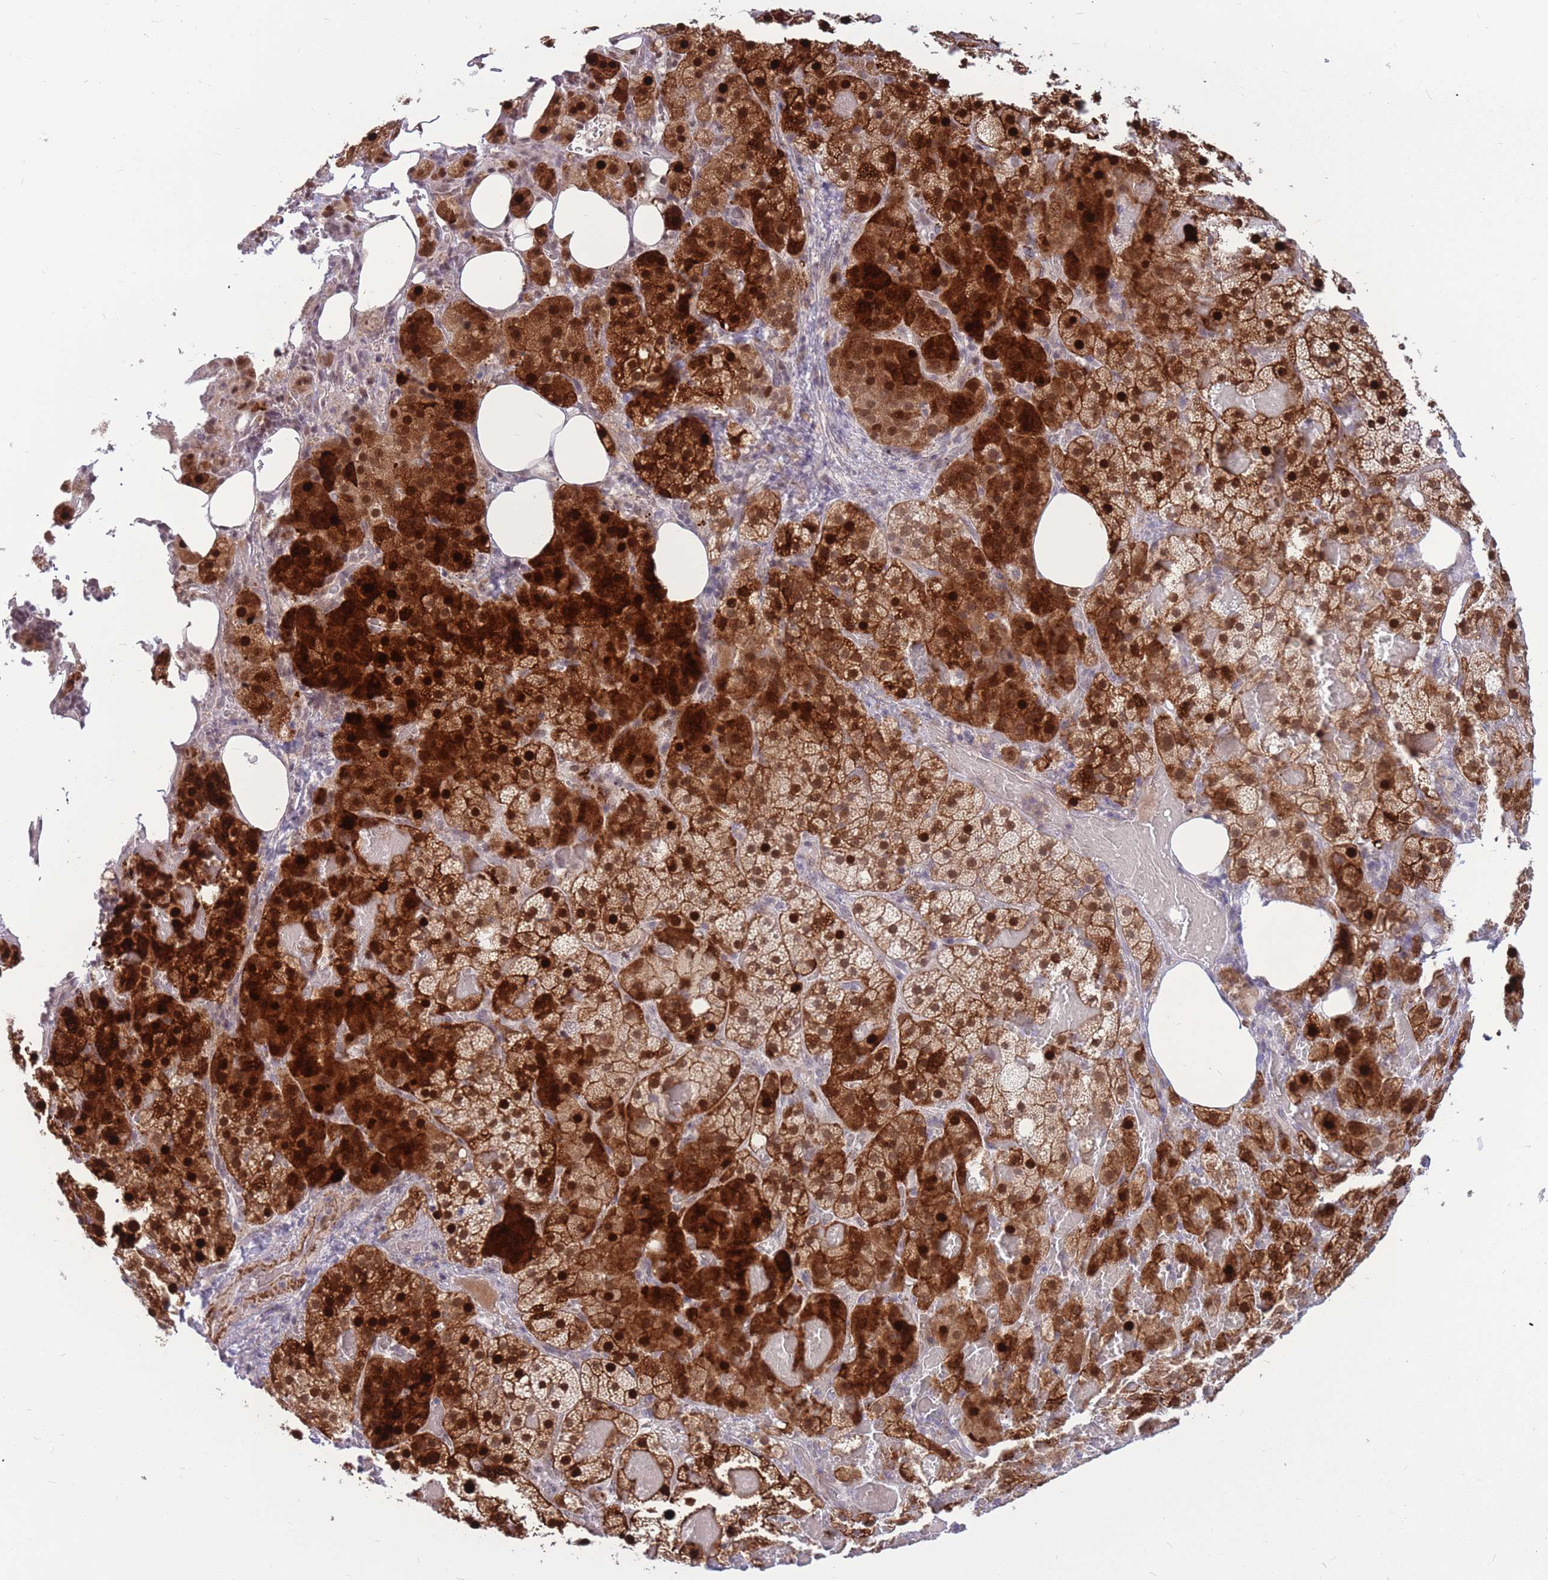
{"staining": {"intensity": "strong", "quantity": ">75%", "location": "cytoplasmic/membranous,nuclear"}, "tissue": "adrenal gland", "cell_type": "Glandular cells", "image_type": "normal", "snomed": [{"axis": "morphology", "description": "Normal tissue, NOS"}, {"axis": "topography", "description": "Adrenal gland"}], "caption": "This image demonstrates IHC staining of normal human adrenal gland, with high strong cytoplasmic/membranous,nuclear positivity in about >75% of glandular cells.", "gene": "ADD2", "patient": {"sex": "female", "age": 59}}